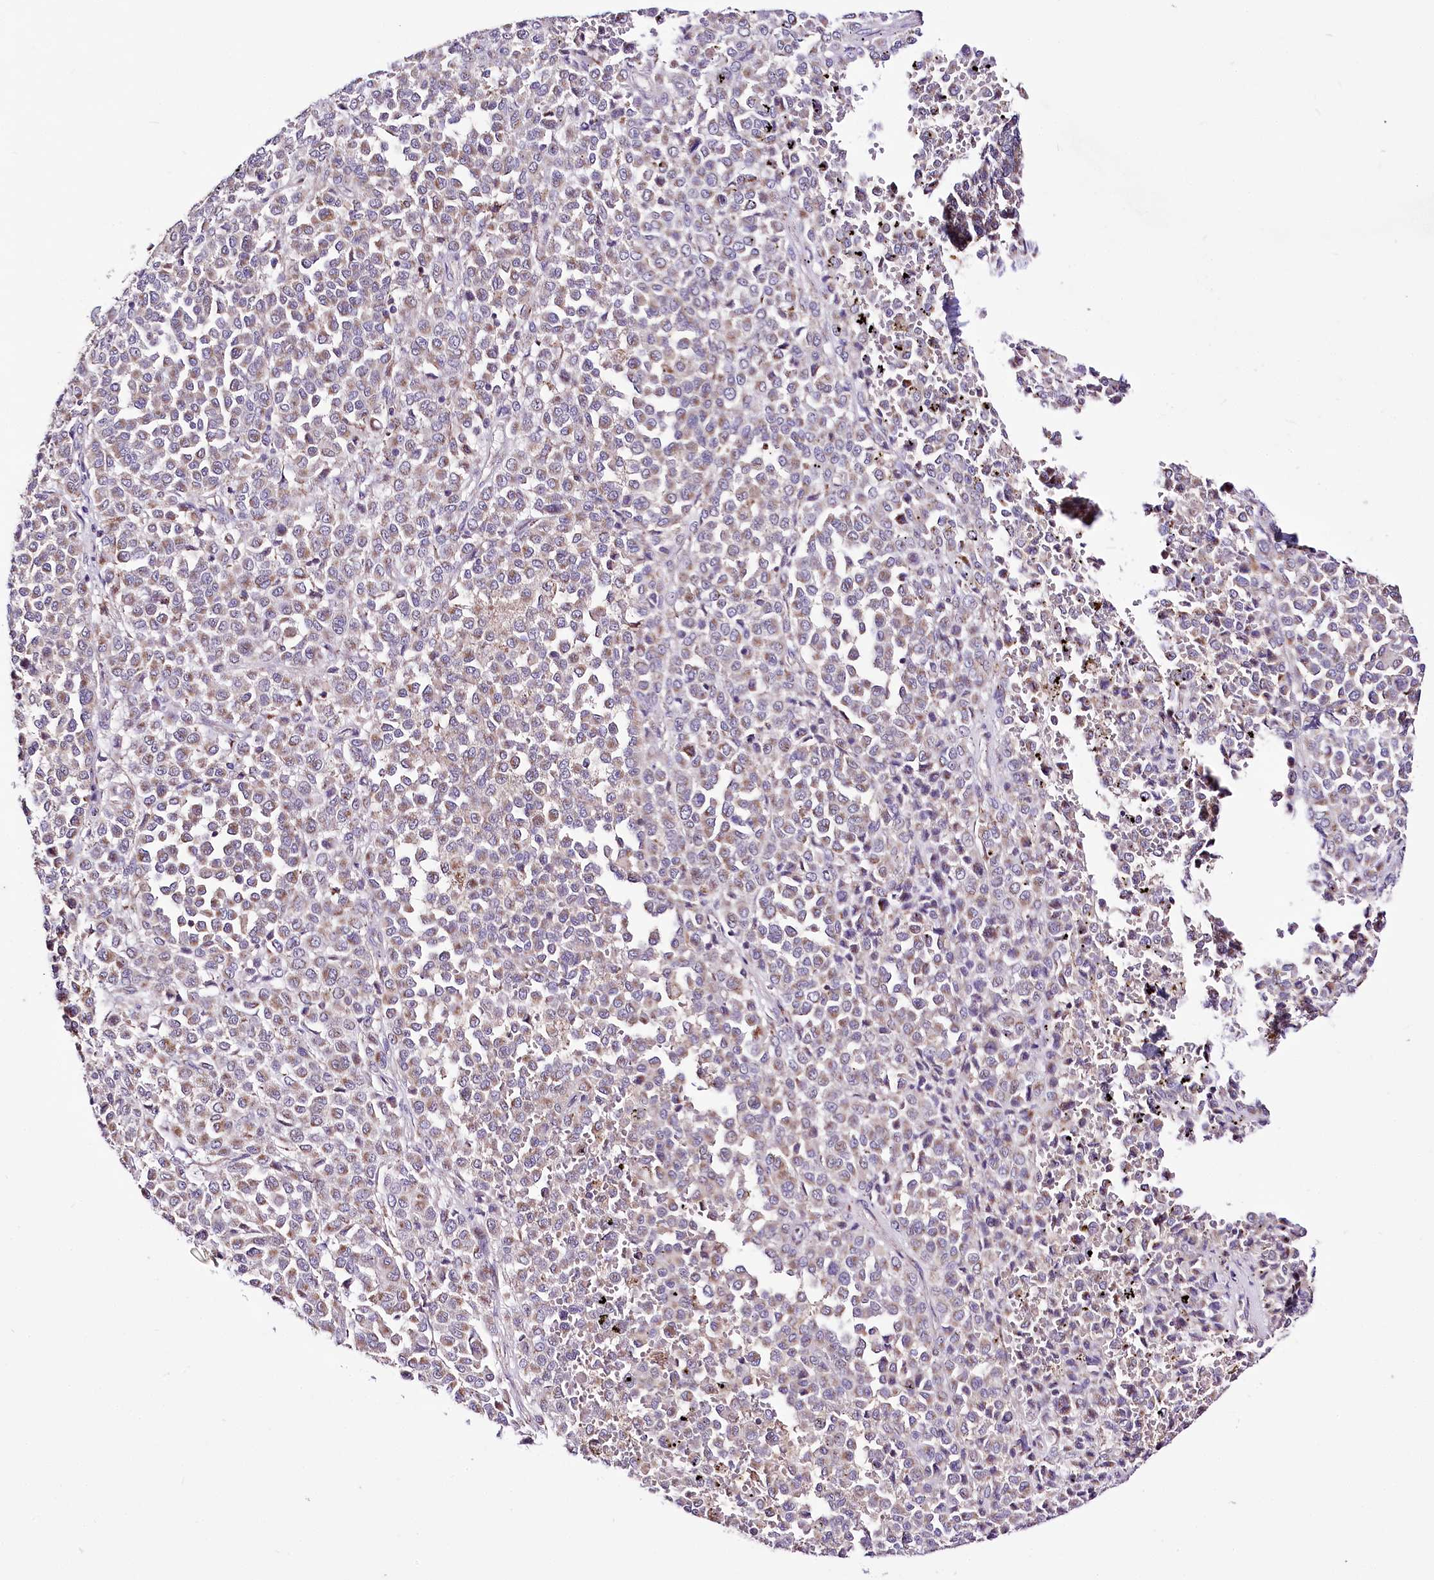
{"staining": {"intensity": "moderate", "quantity": ">75%", "location": "cytoplasmic/membranous"}, "tissue": "melanoma", "cell_type": "Tumor cells", "image_type": "cancer", "snomed": [{"axis": "morphology", "description": "Malignant melanoma, Metastatic site"}, {"axis": "topography", "description": "Pancreas"}], "caption": "Malignant melanoma (metastatic site) stained with a brown dye displays moderate cytoplasmic/membranous positive expression in approximately >75% of tumor cells.", "gene": "ATE1", "patient": {"sex": "female", "age": 30}}